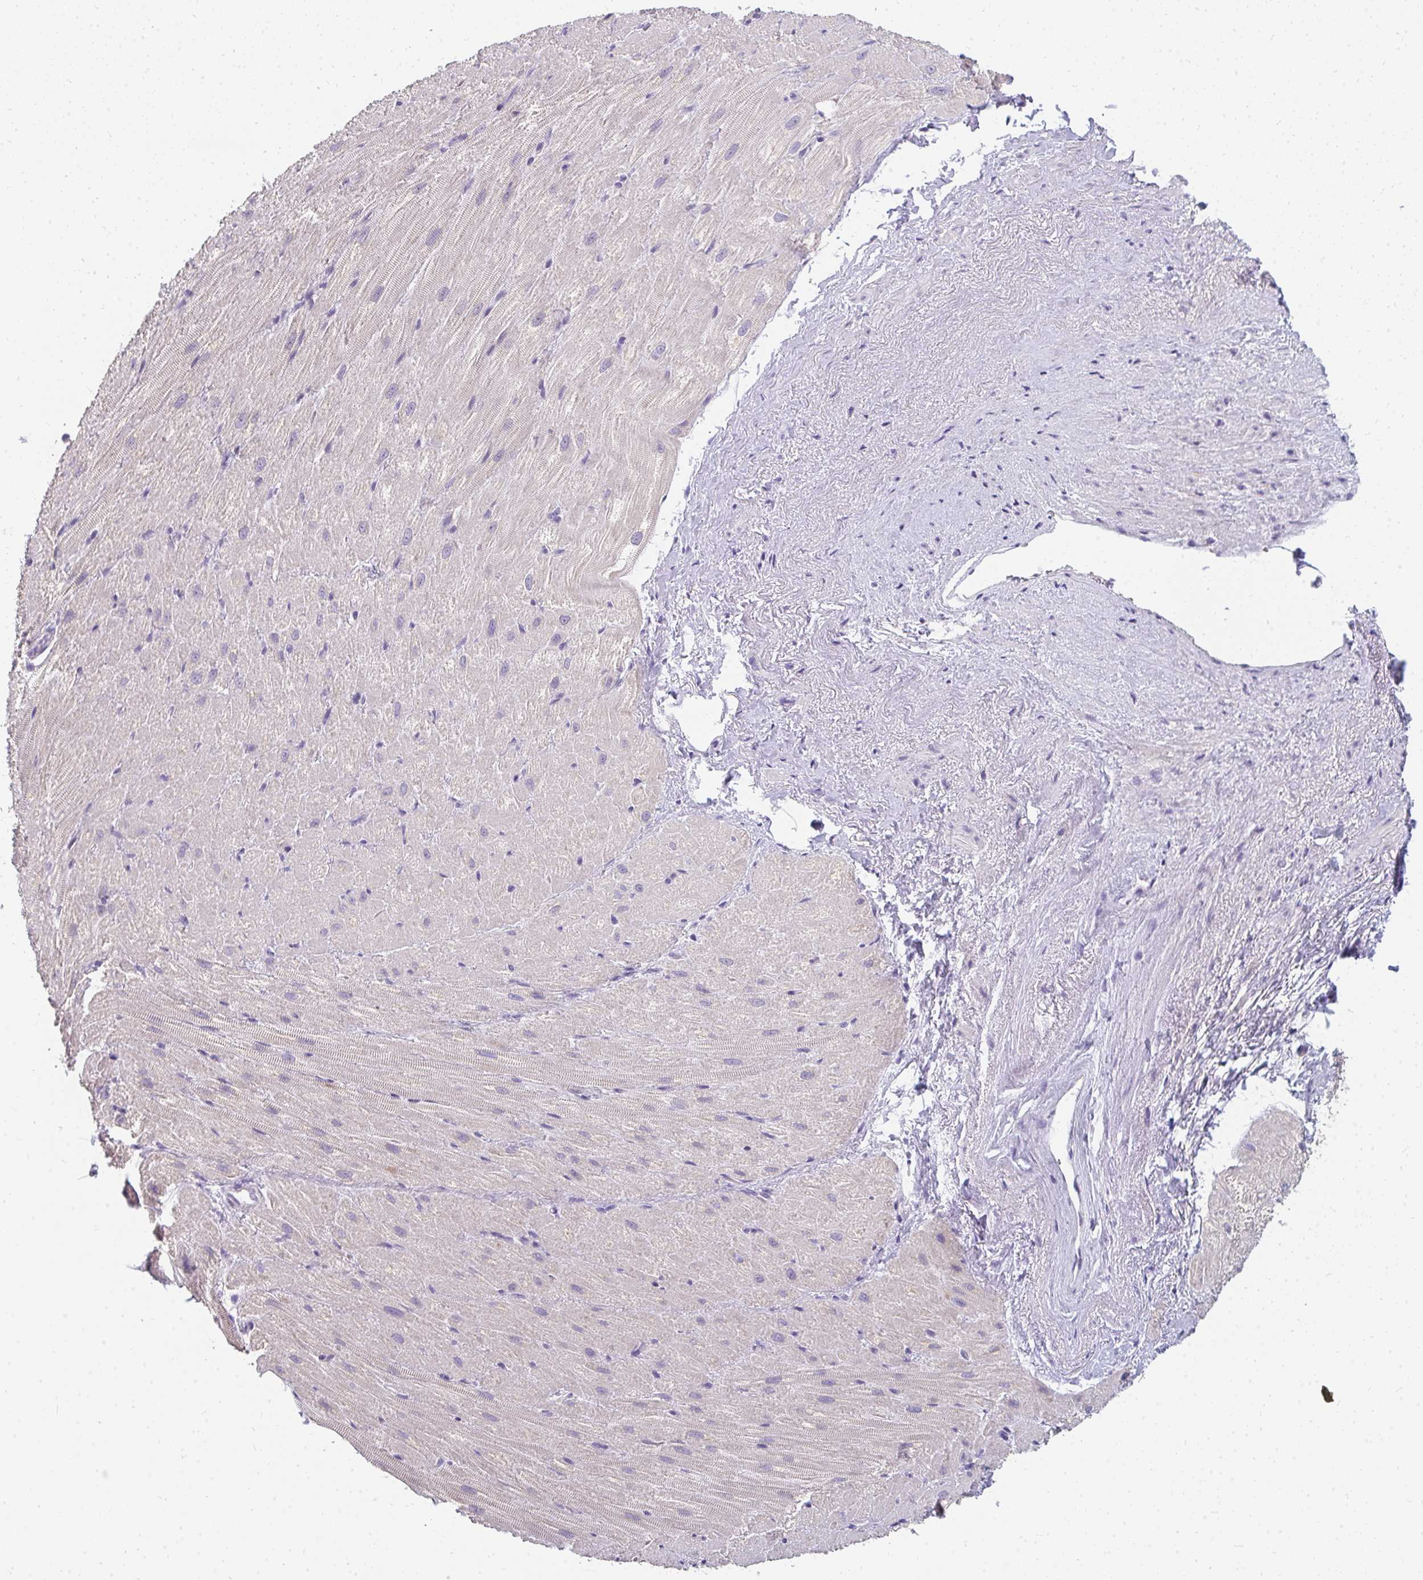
{"staining": {"intensity": "moderate", "quantity": "<25%", "location": "cytoplasmic/membranous"}, "tissue": "heart muscle", "cell_type": "Cardiomyocytes", "image_type": "normal", "snomed": [{"axis": "morphology", "description": "Normal tissue, NOS"}, {"axis": "topography", "description": "Heart"}], "caption": "Benign heart muscle displays moderate cytoplasmic/membranous positivity in about <25% of cardiomyocytes, visualized by immunohistochemistry.", "gene": "PPP1R3G", "patient": {"sex": "male", "age": 62}}